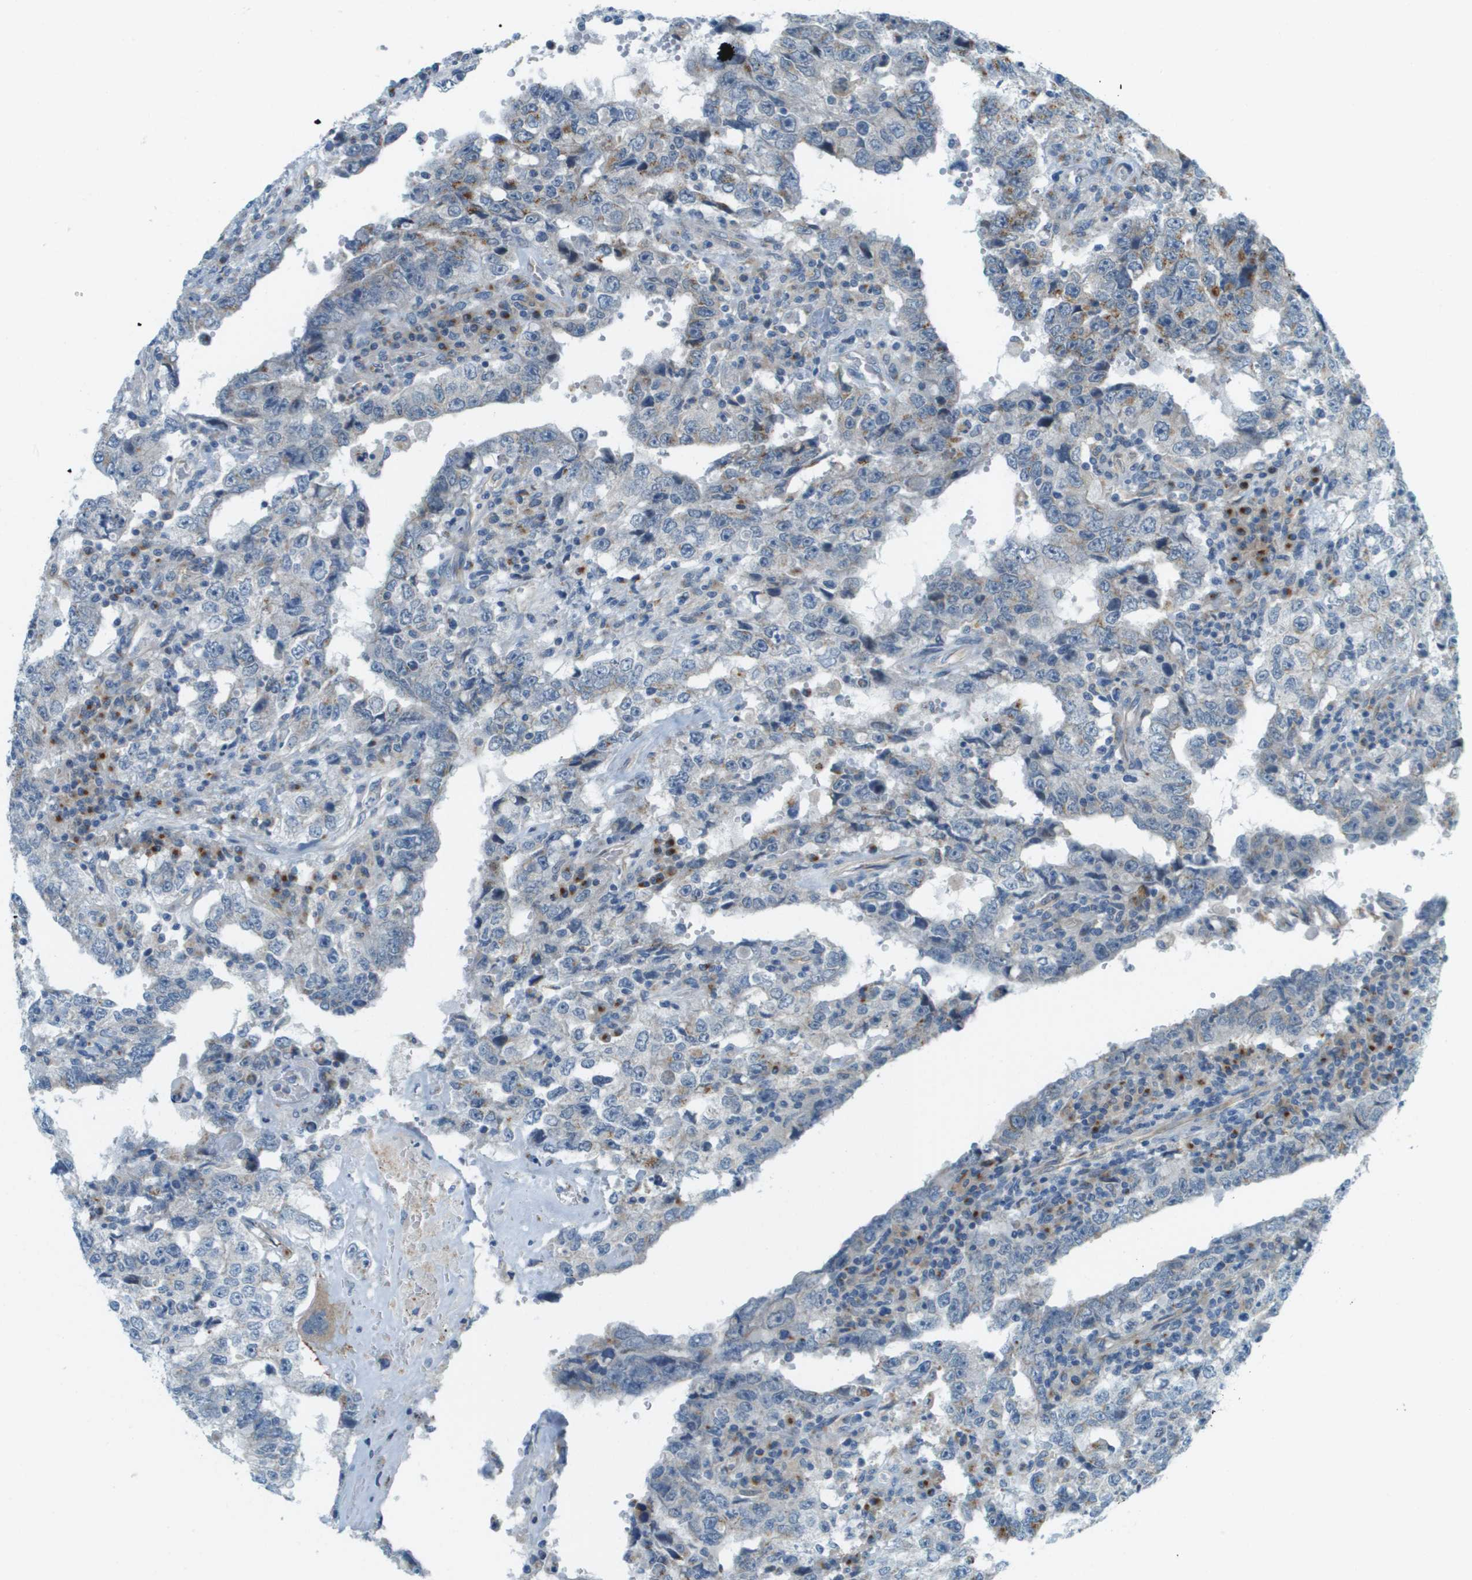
{"staining": {"intensity": "weak", "quantity": "25%-75%", "location": "cytoplasmic/membranous"}, "tissue": "testis cancer", "cell_type": "Tumor cells", "image_type": "cancer", "snomed": [{"axis": "morphology", "description": "Carcinoma, Embryonal, NOS"}, {"axis": "topography", "description": "Testis"}], "caption": "Immunohistochemistry staining of testis cancer (embryonal carcinoma), which displays low levels of weak cytoplasmic/membranous staining in approximately 25%-75% of tumor cells indicating weak cytoplasmic/membranous protein expression. The staining was performed using DAB (brown) for protein detection and nuclei were counterstained in hematoxylin (blue).", "gene": "ACBD3", "patient": {"sex": "male", "age": 26}}